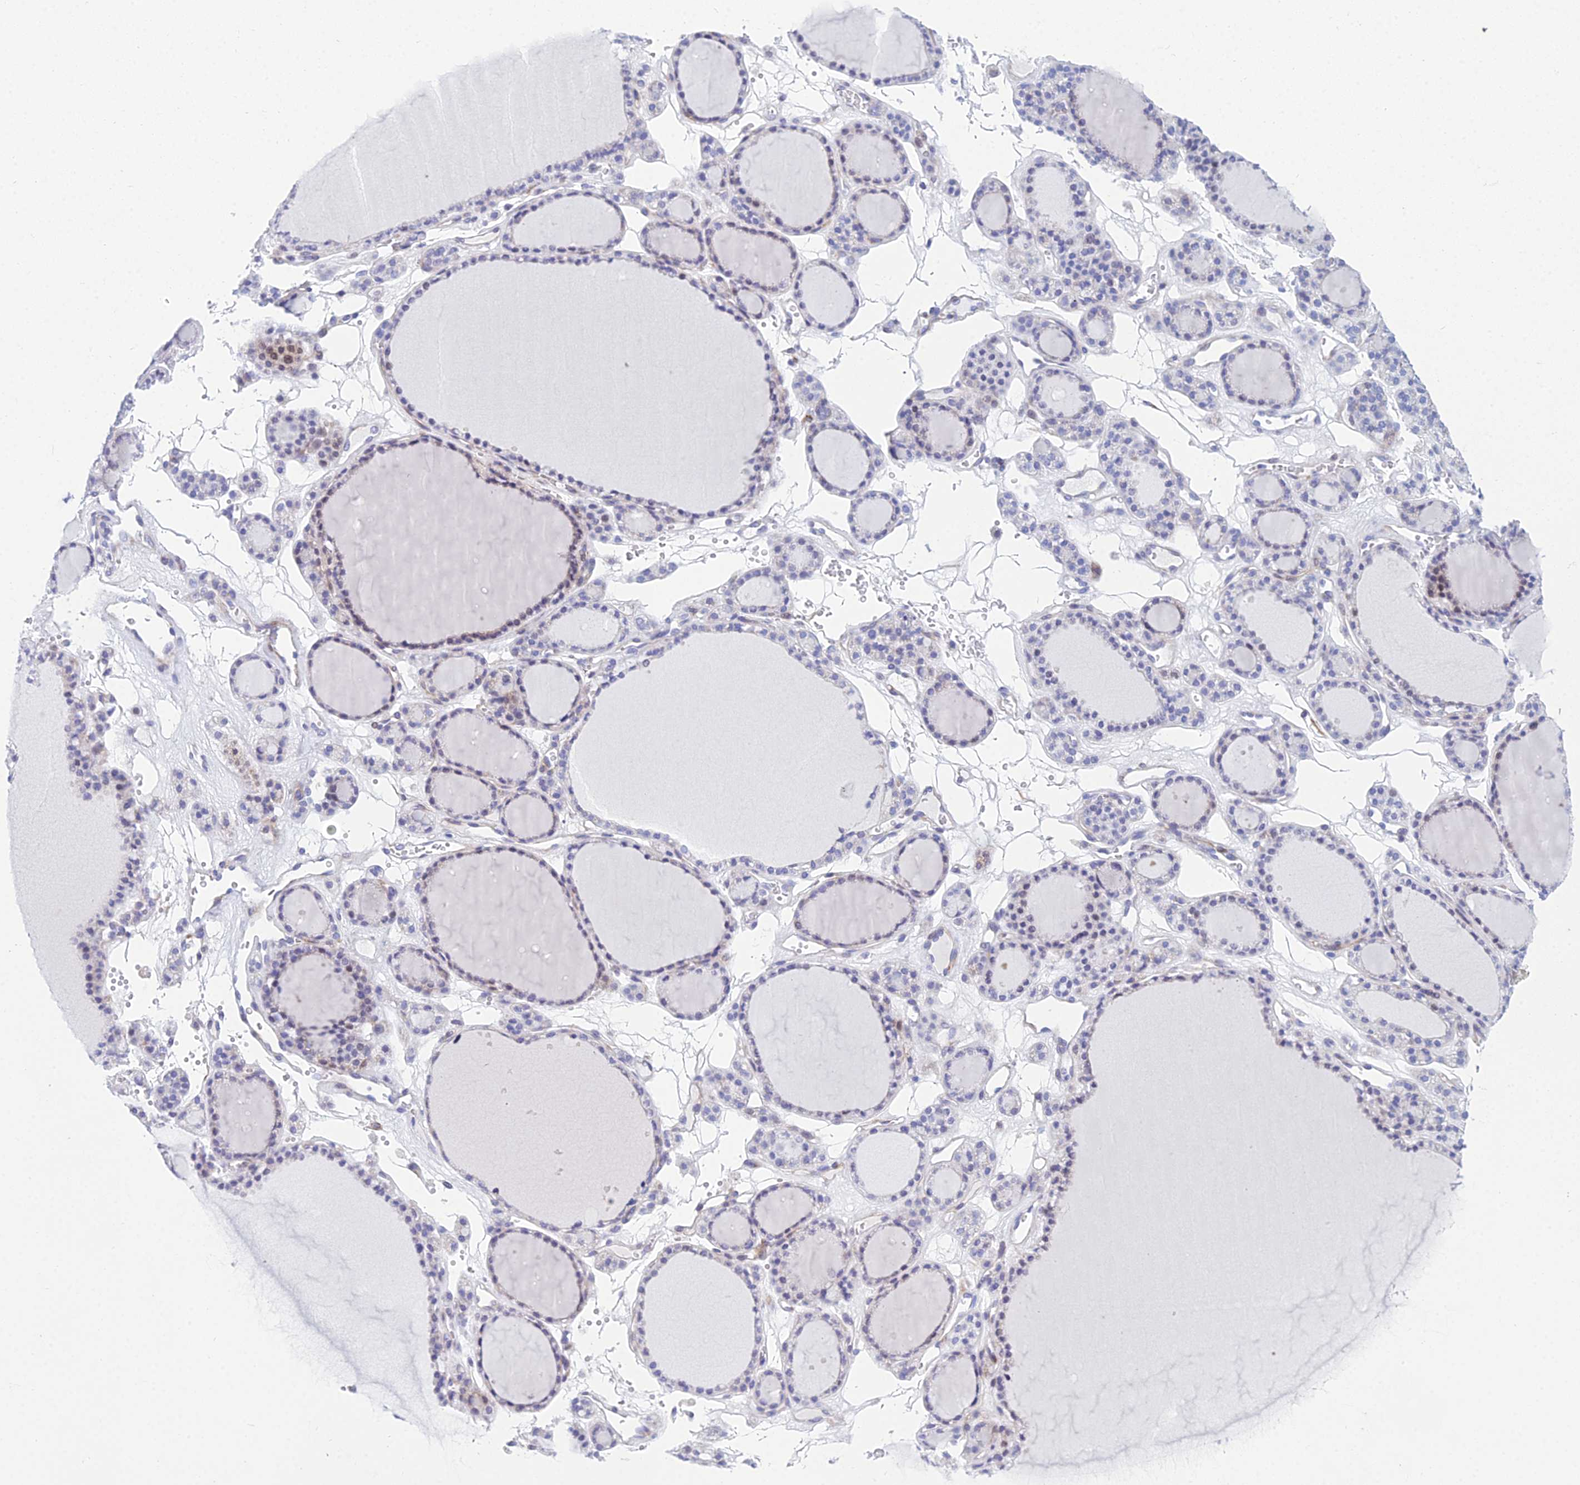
{"staining": {"intensity": "negative", "quantity": "none", "location": "none"}, "tissue": "thyroid gland", "cell_type": "Glandular cells", "image_type": "normal", "snomed": [{"axis": "morphology", "description": "Normal tissue, NOS"}, {"axis": "topography", "description": "Thyroid gland"}], "caption": "Photomicrograph shows no significant protein expression in glandular cells of normal thyroid gland. (Stains: DAB immunohistochemistry (IHC) with hematoxylin counter stain, Microscopy: brightfield microscopy at high magnification).", "gene": "PRR13", "patient": {"sex": "female", "age": 28}}